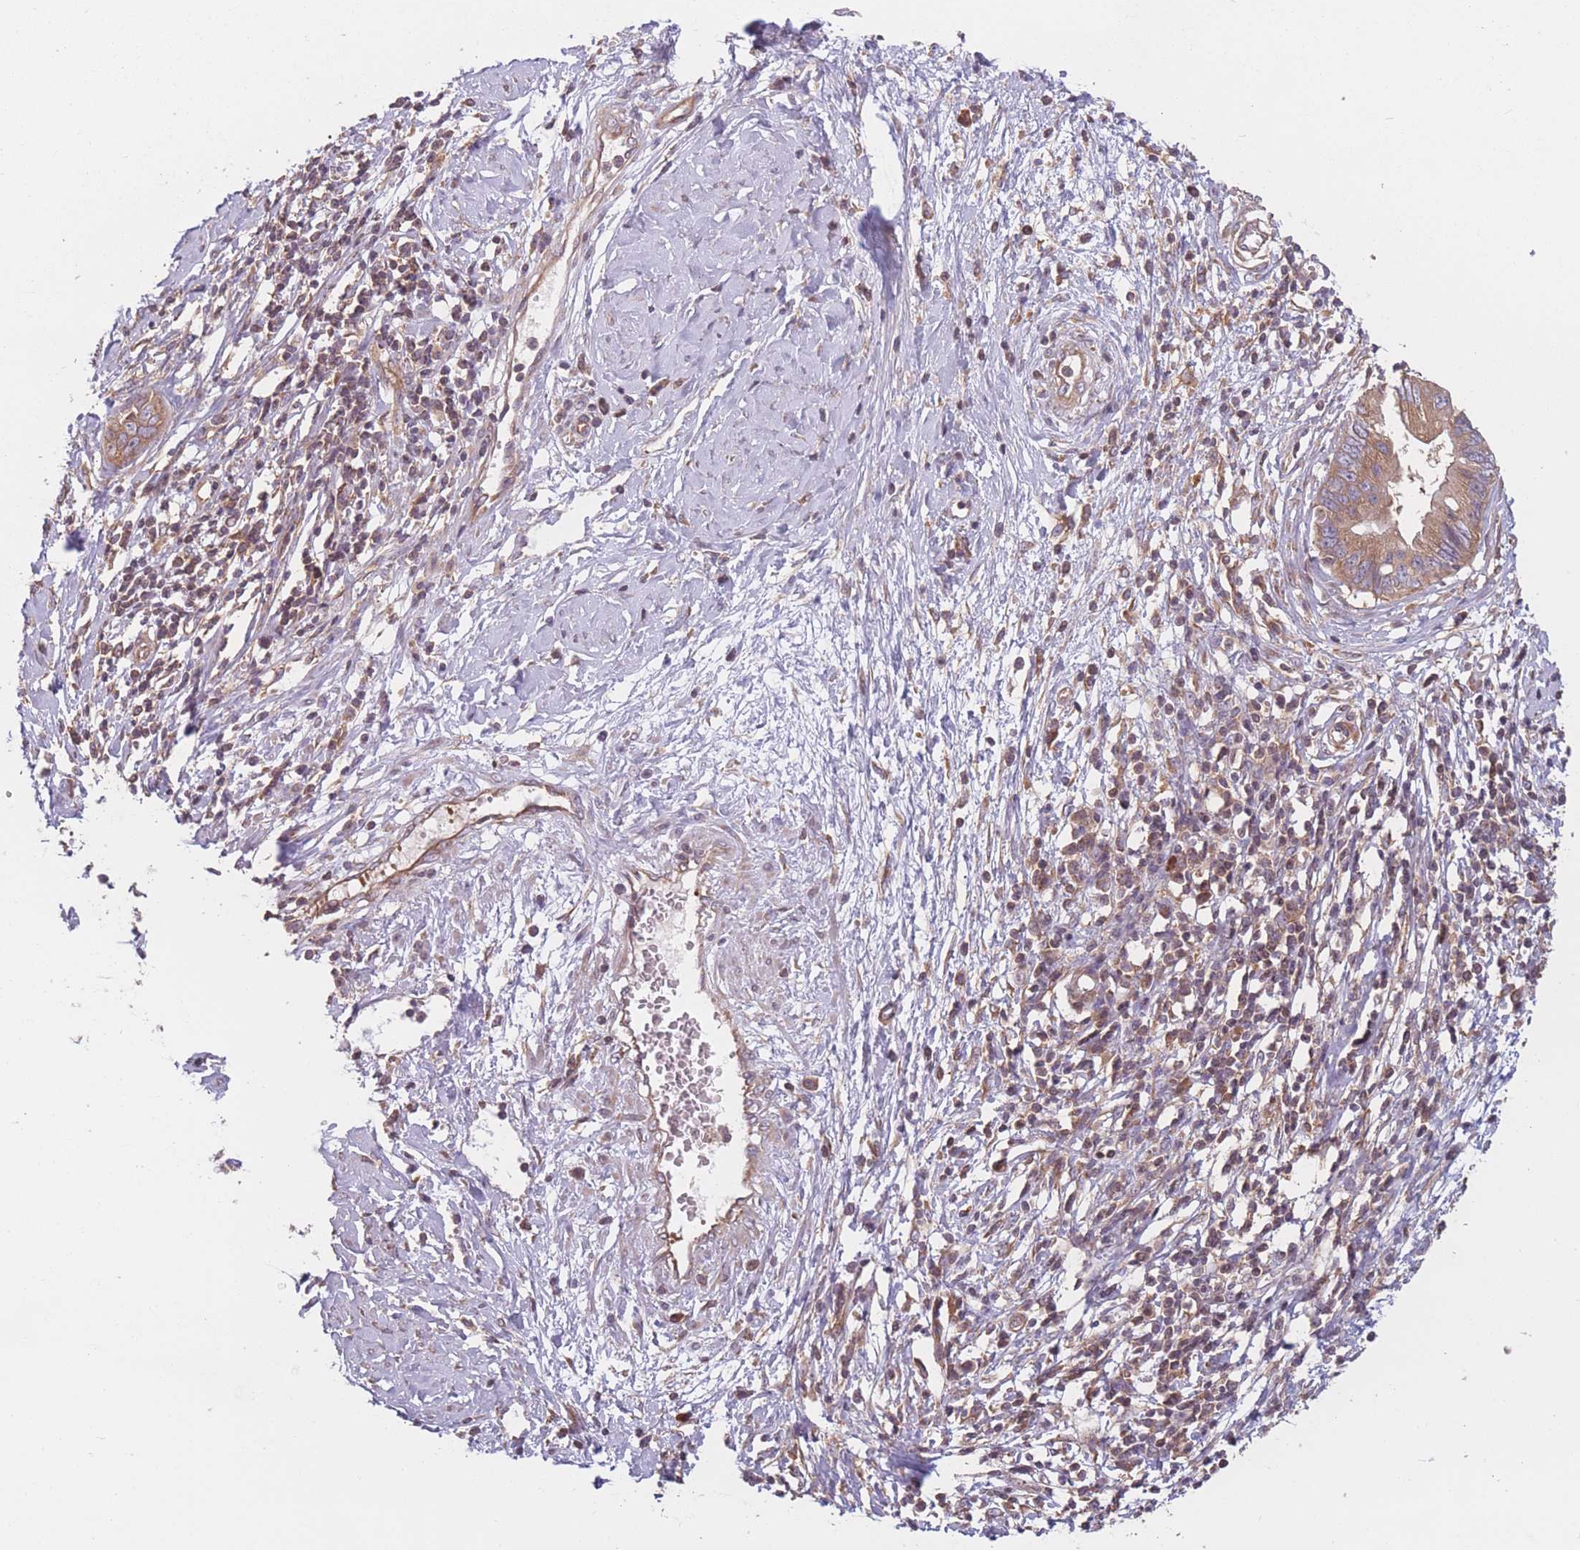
{"staining": {"intensity": "moderate", "quantity": ">75%", "location": "cytoplasmic/membranous"}, "tissue": "cervical cancer", "cell_type": "Tumor cells", "image_type": "cancer", "snomed": [{"axis": "morphology", "description": "Adenocarcinoma, NOS"}, {"axis": "topography", "description": "Cervix"}], "caption": "Cervical cancer was stained to show a protein in brown. There is medium levels of moderate cytoplasmic/membranous positivity in about >75% of tumor cells. Using DAB (3,3'-diaminobenzidine) (brown) and hematoxylin (blue) stains, captured at high magnification using brightfield microscopy.", "gene": "WASHC2A", "patient": {"sex": "female", "age": 44}}